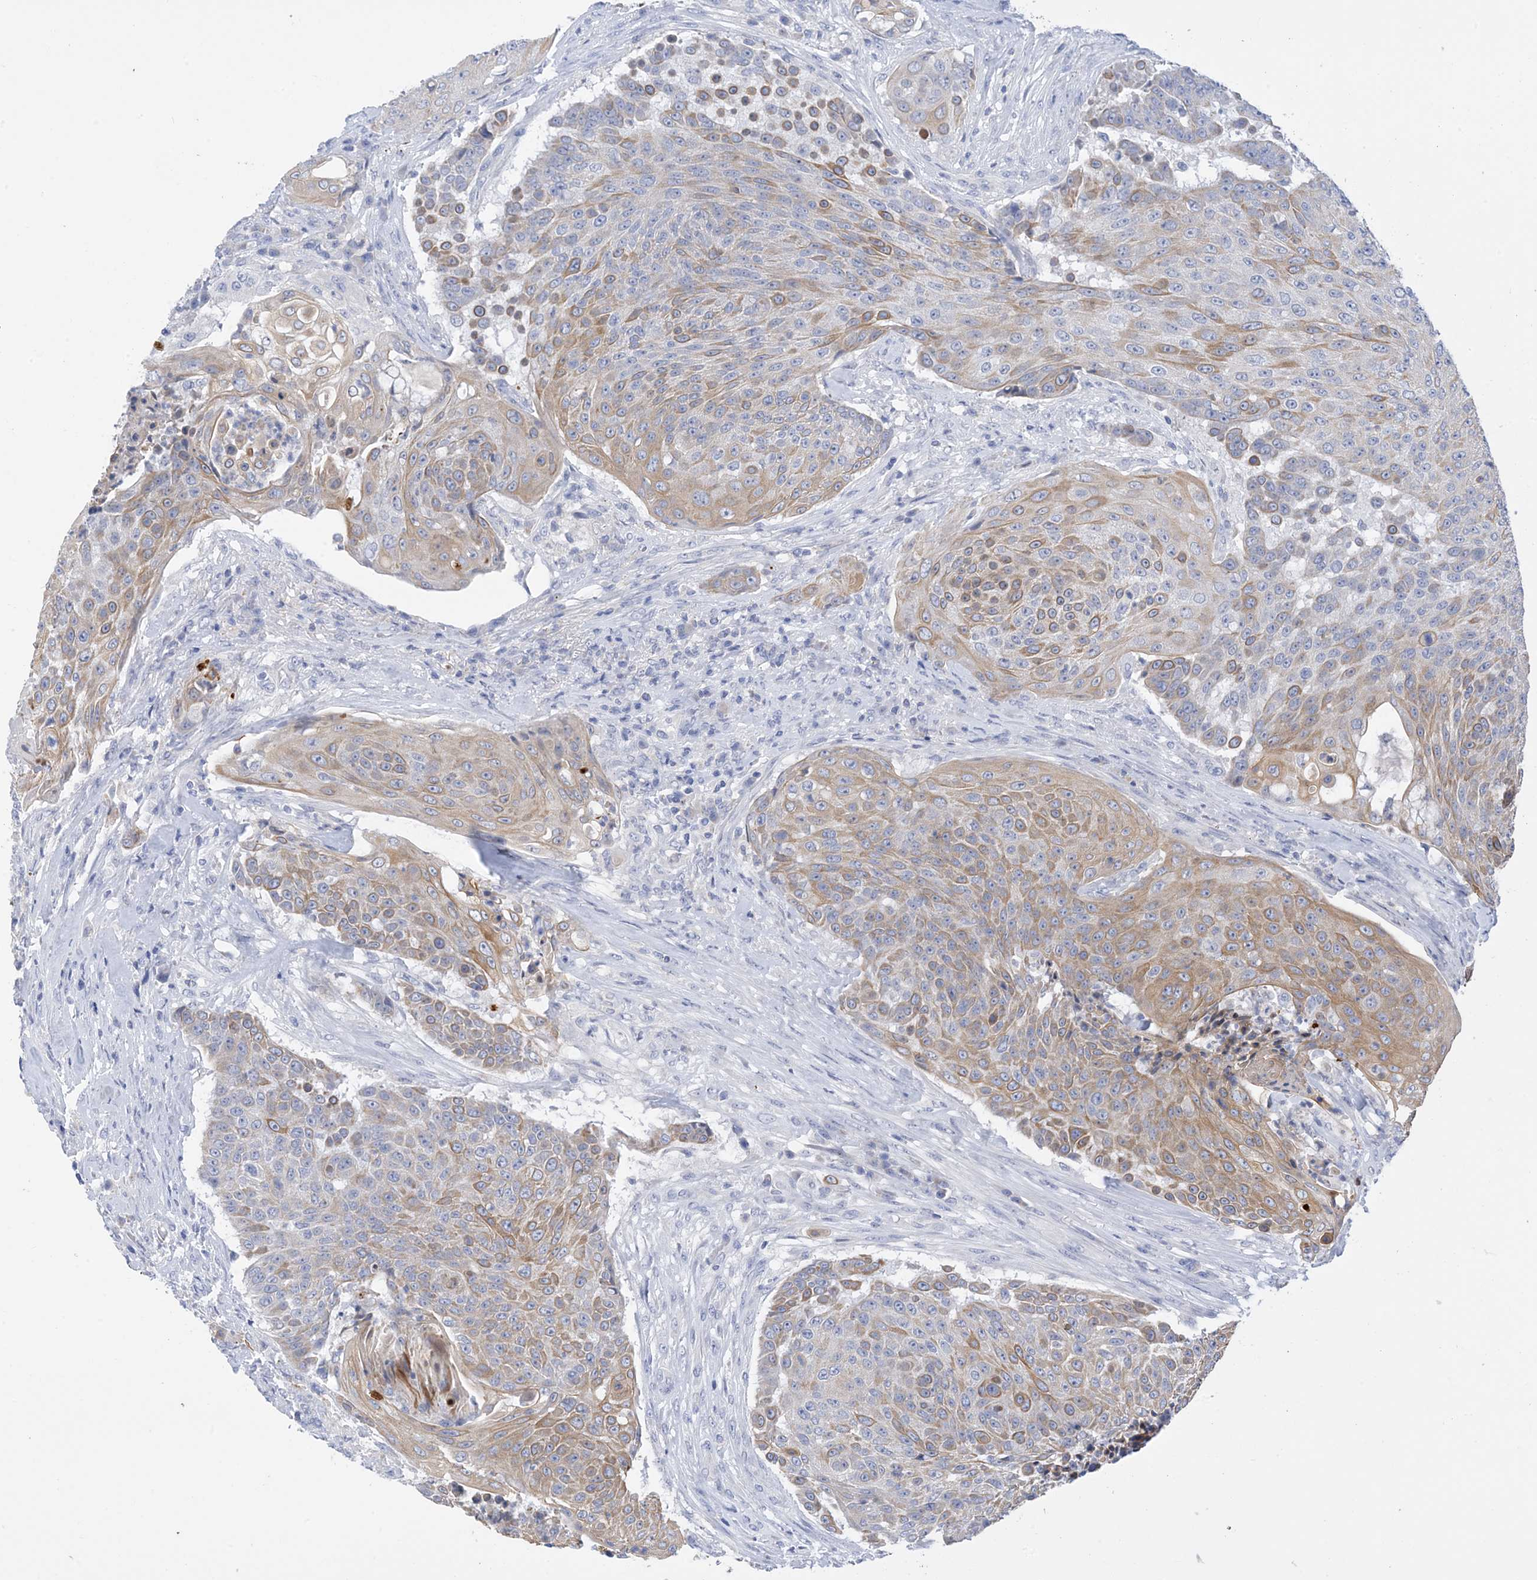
{"staining": {"intensity": "weak", "quantity": "25%-75%", "location": "cytoplasmic/membranous"}, "tissue": "urothelial cancer", "cell_type": "Tumor cells", "image_type": "cancer", "snomed": [{"axis": "morphology", "description": "Urothelial carcinoma, High grade"}, {"axis": "topography", "description": "Urinary bladder"}], "caption": "Immunohistochemical staining of urothelial cancer shows weak cytoplasmic/membranous protein positivity in approximately 25%-75% of tumor cells.", "gene": "PLK4", "patient": {"sex": "female", "age": 63}}